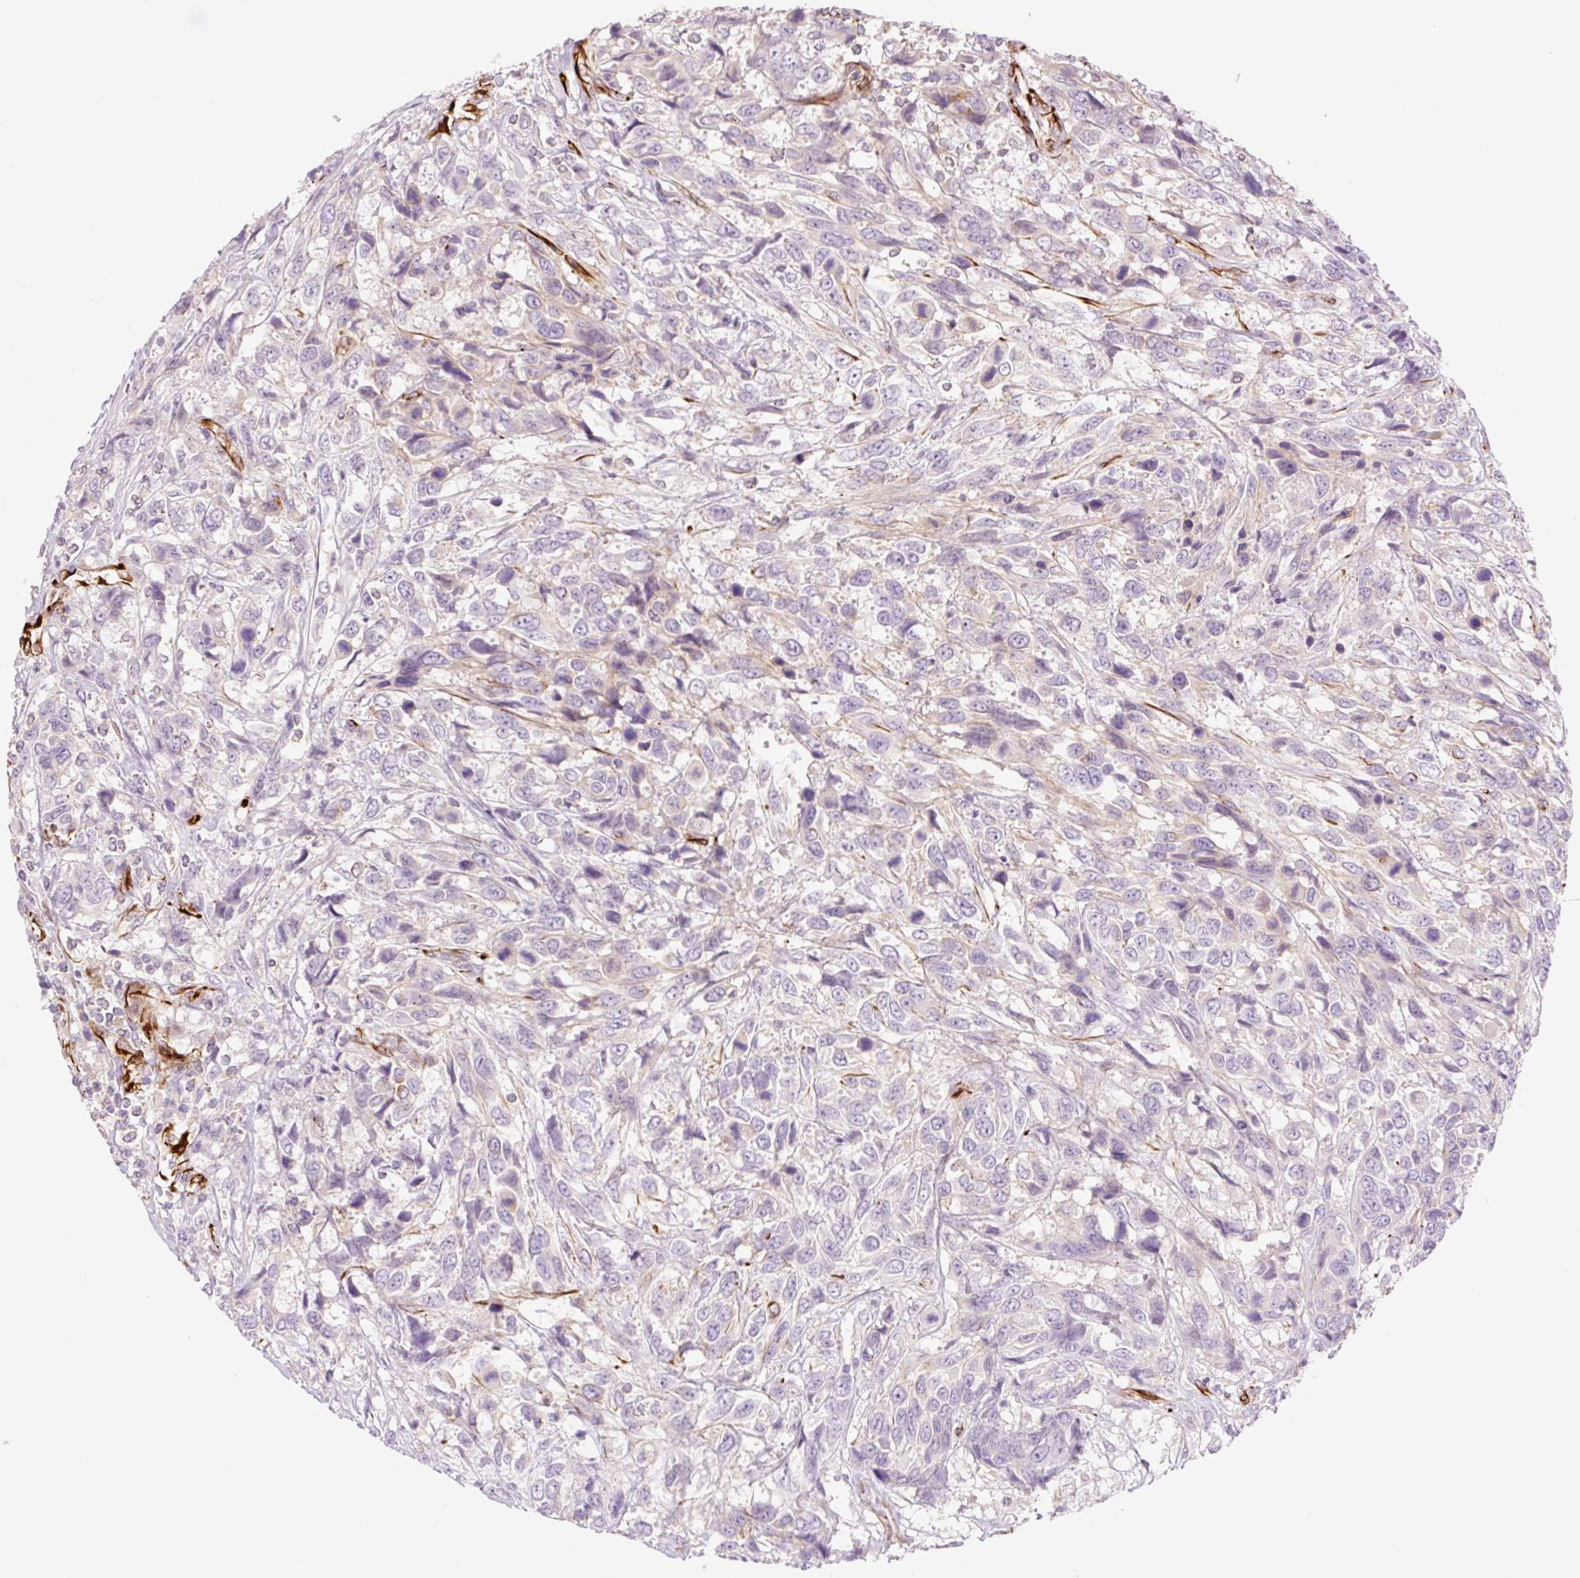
{"staining": {"intensity": "negative", "quantity": "none", "location": "none"}, "tissue": "urothelial cancer", "cell_type": "Tumor cells", "image_type": "cancer", "snomed": [{"axis": "morphology", "description": "Urothelial carcinoma, High grade"}, {"axis": "topography", "description": "Urinary bladder"}], "caption": "A high-resolution histopathology image shows IHC staining of high-grade urothelial carcinoma, which reveals no significant positivity in tumor cells.", "gene": "ZFYVE21", "patient": {"sex": "female", "age": 70}}